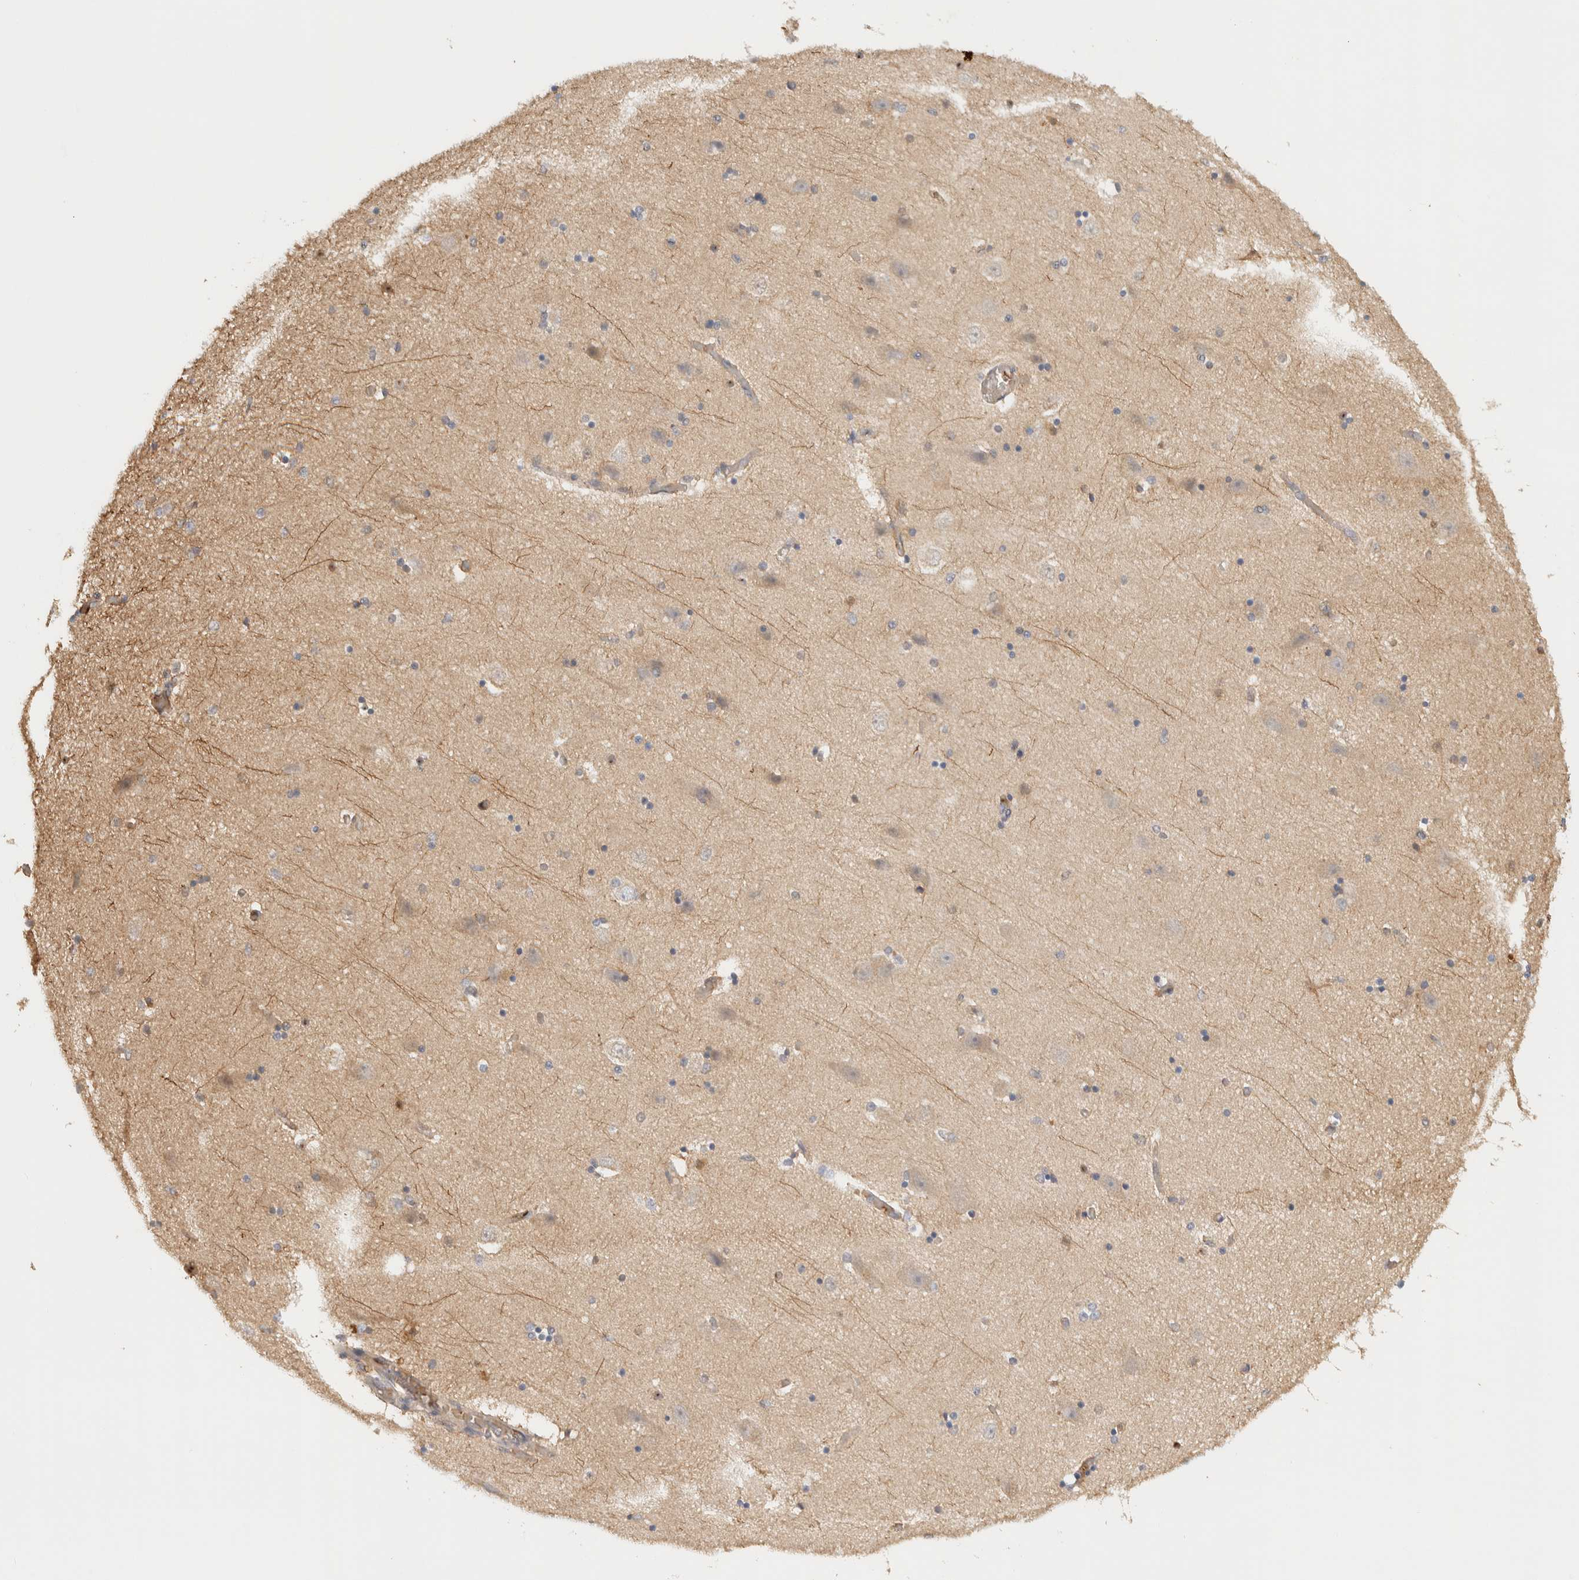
{"staining": {"intensity": "moderate", "quantity": "<25%", "location": "cytoplasmic/membranous,nuclear"}, "tissue": "hippocampus", "cell_type": "Glial cells", "image_type": "normal", "snomed": [{"axis": "morphology", "description": "Normal tissue, NOS"}, {"axis": "topography", "description": "Hippocampus"}], "caption": "Hippocampus stained with immunohistochemistry (IHC) exhibits moderate cytoplasmic/membranous,nuclear positivity in approximately <25% of glial cells. The staining was performed using DAB, with brown indicating positive protein expression. Nuclei are stained blue with hematoxylin.", "gene": "TTI2", "patient": {"sex": "female", "age": 54}}